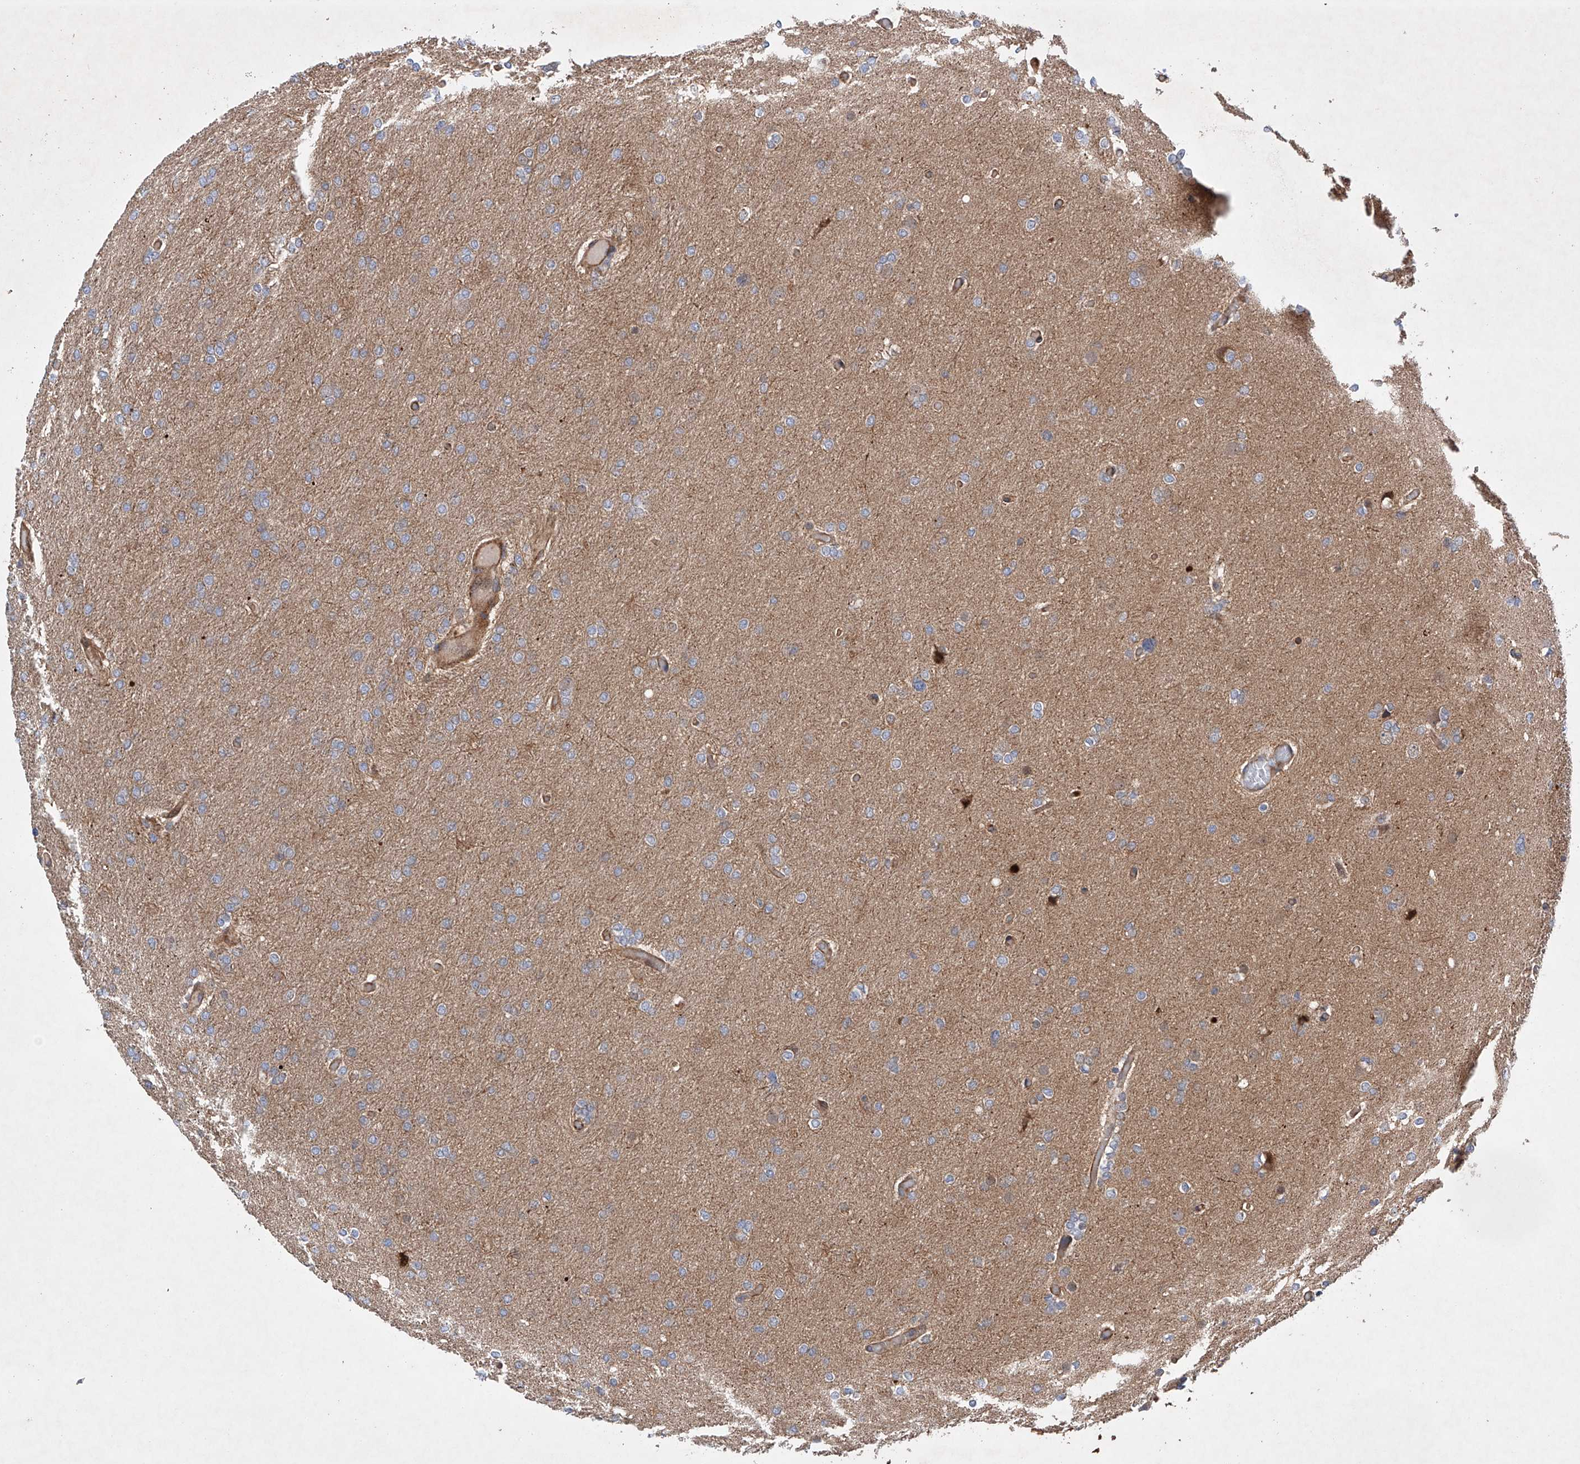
{"staining": {"intensity": "weak", "quantity": "<25%", "location": "cytoplasmic/membranous"}, "tissue": "glioma", "cell_type": "Tumor cells", "image_type": "cancer", "snomed": [{"axis": "morphology", "description": "Glioma, malignant, High grade"}, {"axis": "topography", "description": "Cerebral cortex"}], "caption": "Tumor cells are negative for protein expression in human malignant high-grade glioma.", "gene": "TIMM23", "patient": {"sex": "female", "age": 36}}